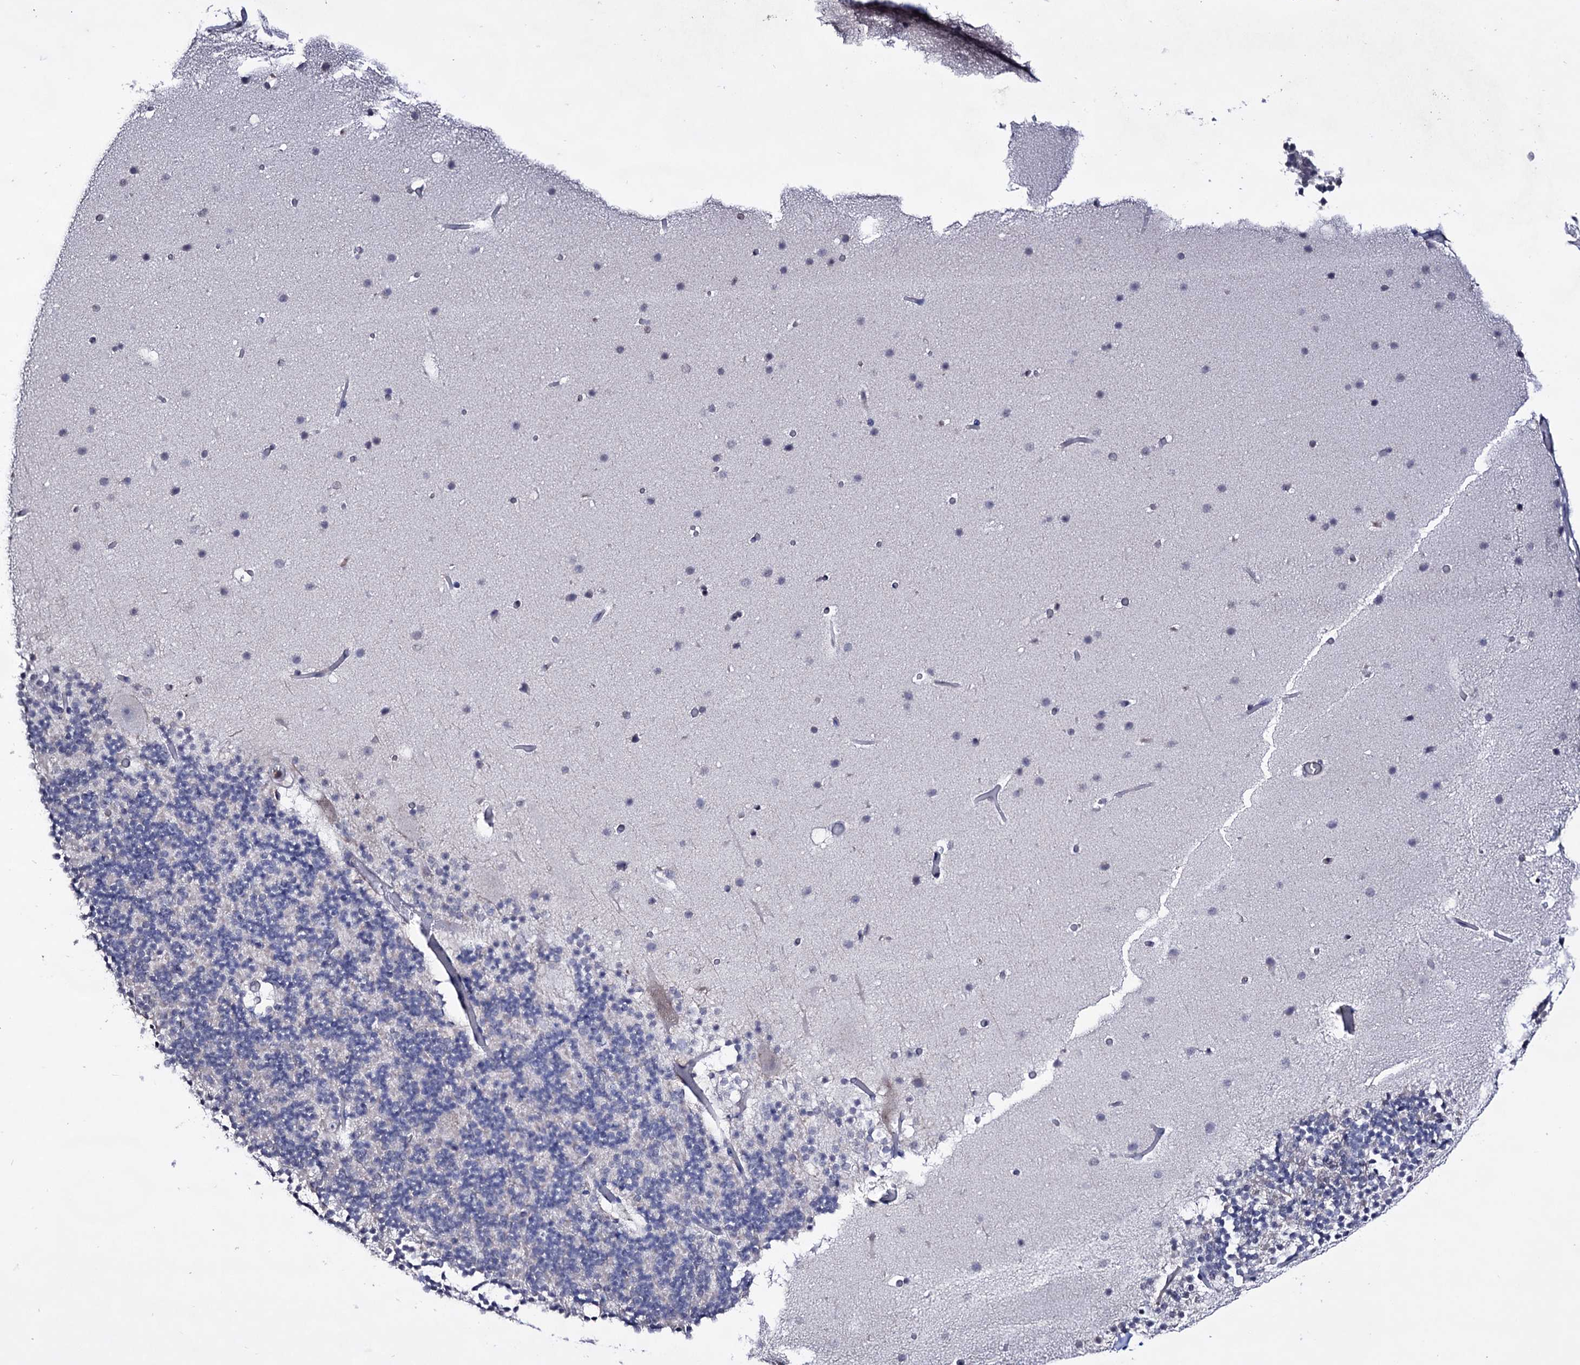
{"staining": {"intensity": "negative", "quantity": "none", "location": "none"}, "tissue": "cerebellum", "cell_type": "Cells in granular layer", "image_type": "normal", "snomed": [{"axis": "morphology", "description": "Normal tissue, NOS"}, {"axis": "topography", "description": "Cerebellum"}], "caption": "High power microscopy micrograph of an immunohistochemistry image of benign cerebellum, revealing no significant staining in cells in granular layer.", "gene": "PLIN1", "patient": {"sex": "male", "age": 57}}